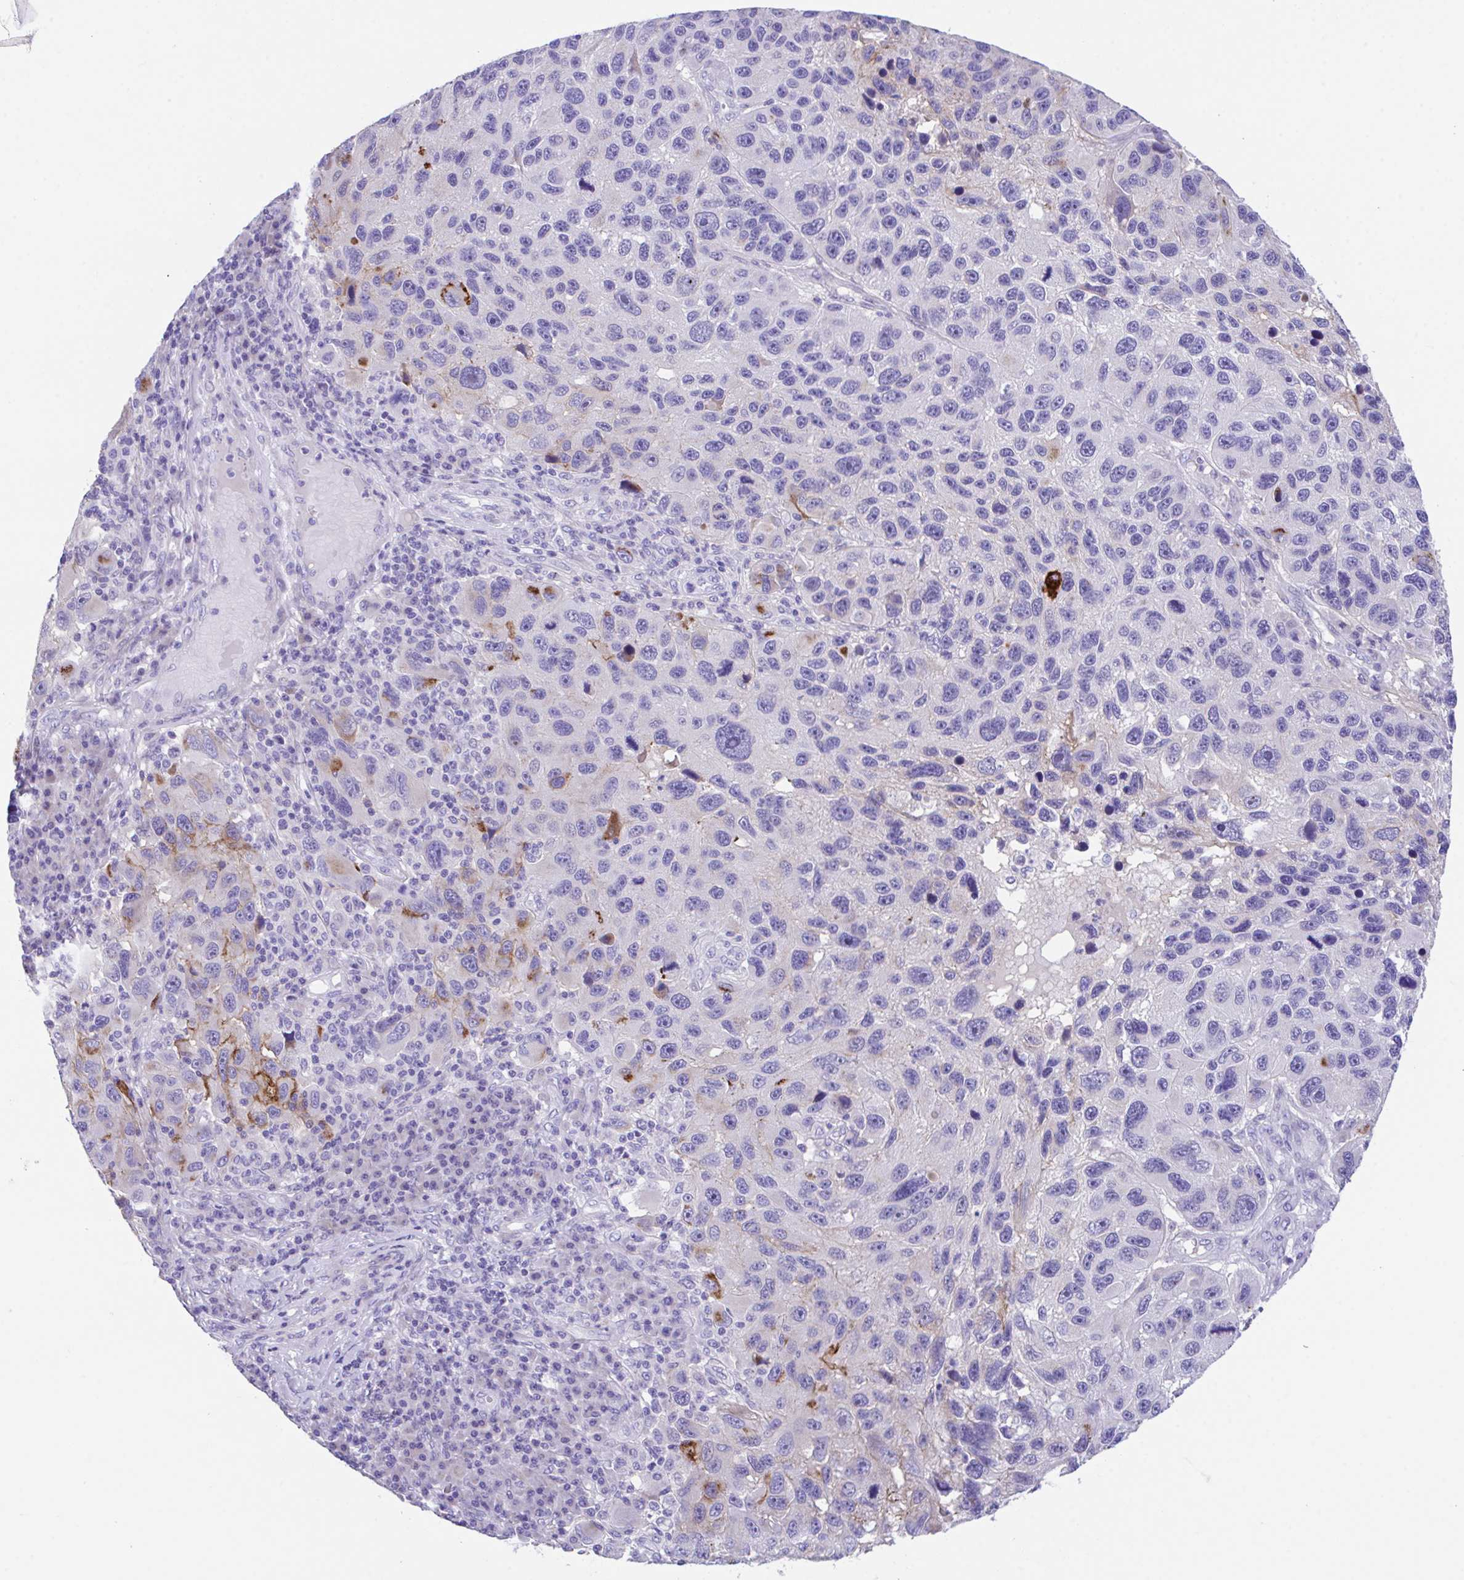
{"staining": {"intensity": "strong", "quantity": "<25%", "location": "cytoplasmic/membranous"}, "tissue": "melanoma", "cell_type": "Tumor cells", "image_type": "cancer", "snomed": [{"axis": "morphology", "description": "Malignant melanoma, NOS"}, {"axis": "topography", "description": "Skin"}], "caption": "Malignant melanoma stained with IHC demonstrates strong cytoplasmic/membranous expression in about <25% of tumor cells.", "gene": "SLC16A6", "patient": {"sex": "male", "age": 53}}